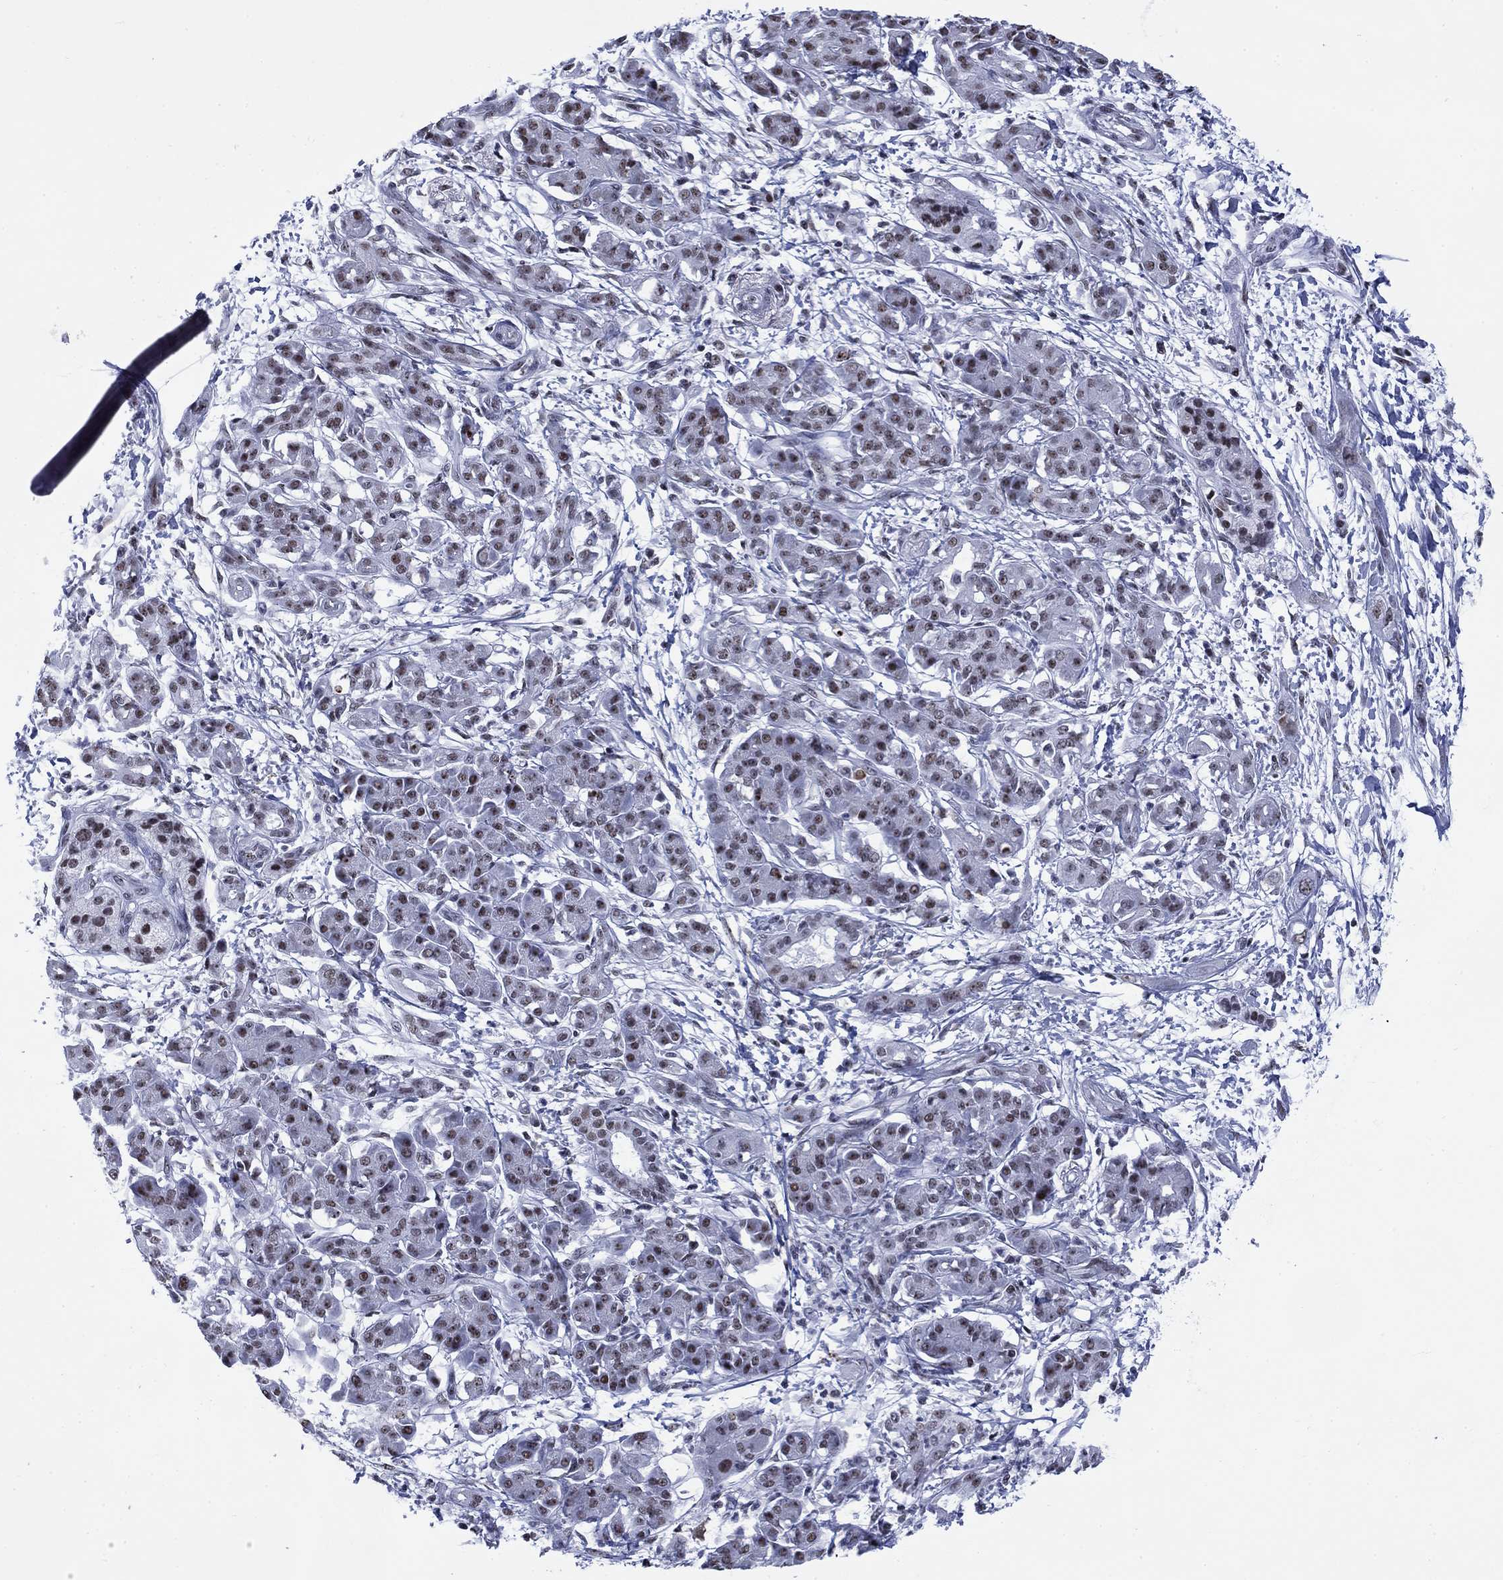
{"staining": {"intensity": "moderate", "quantity": "25%-75%", "location": "nuclear"}, "tissue": "pancreatic cancer", "cell_type": "Tumor cells", "image_type": "cancer", "snomed": [{"axis": "morphology", "description": "Adenocarcinoma, NOS"}, {"axis": "topography", "description": "Pancreas"}], "caption": "High-magnification brightfield microscopy of pancreatic cancer stained with DAB (3,3'-diaminobenzidine) (brown) and counterstained with hematoxylin (blue). tumor cells exhibit moderate nuclear expression is identified in approximately25%-75% of cells.", "gene": "CSRNP3", "patient": {"sex": "male", "age": 72}}